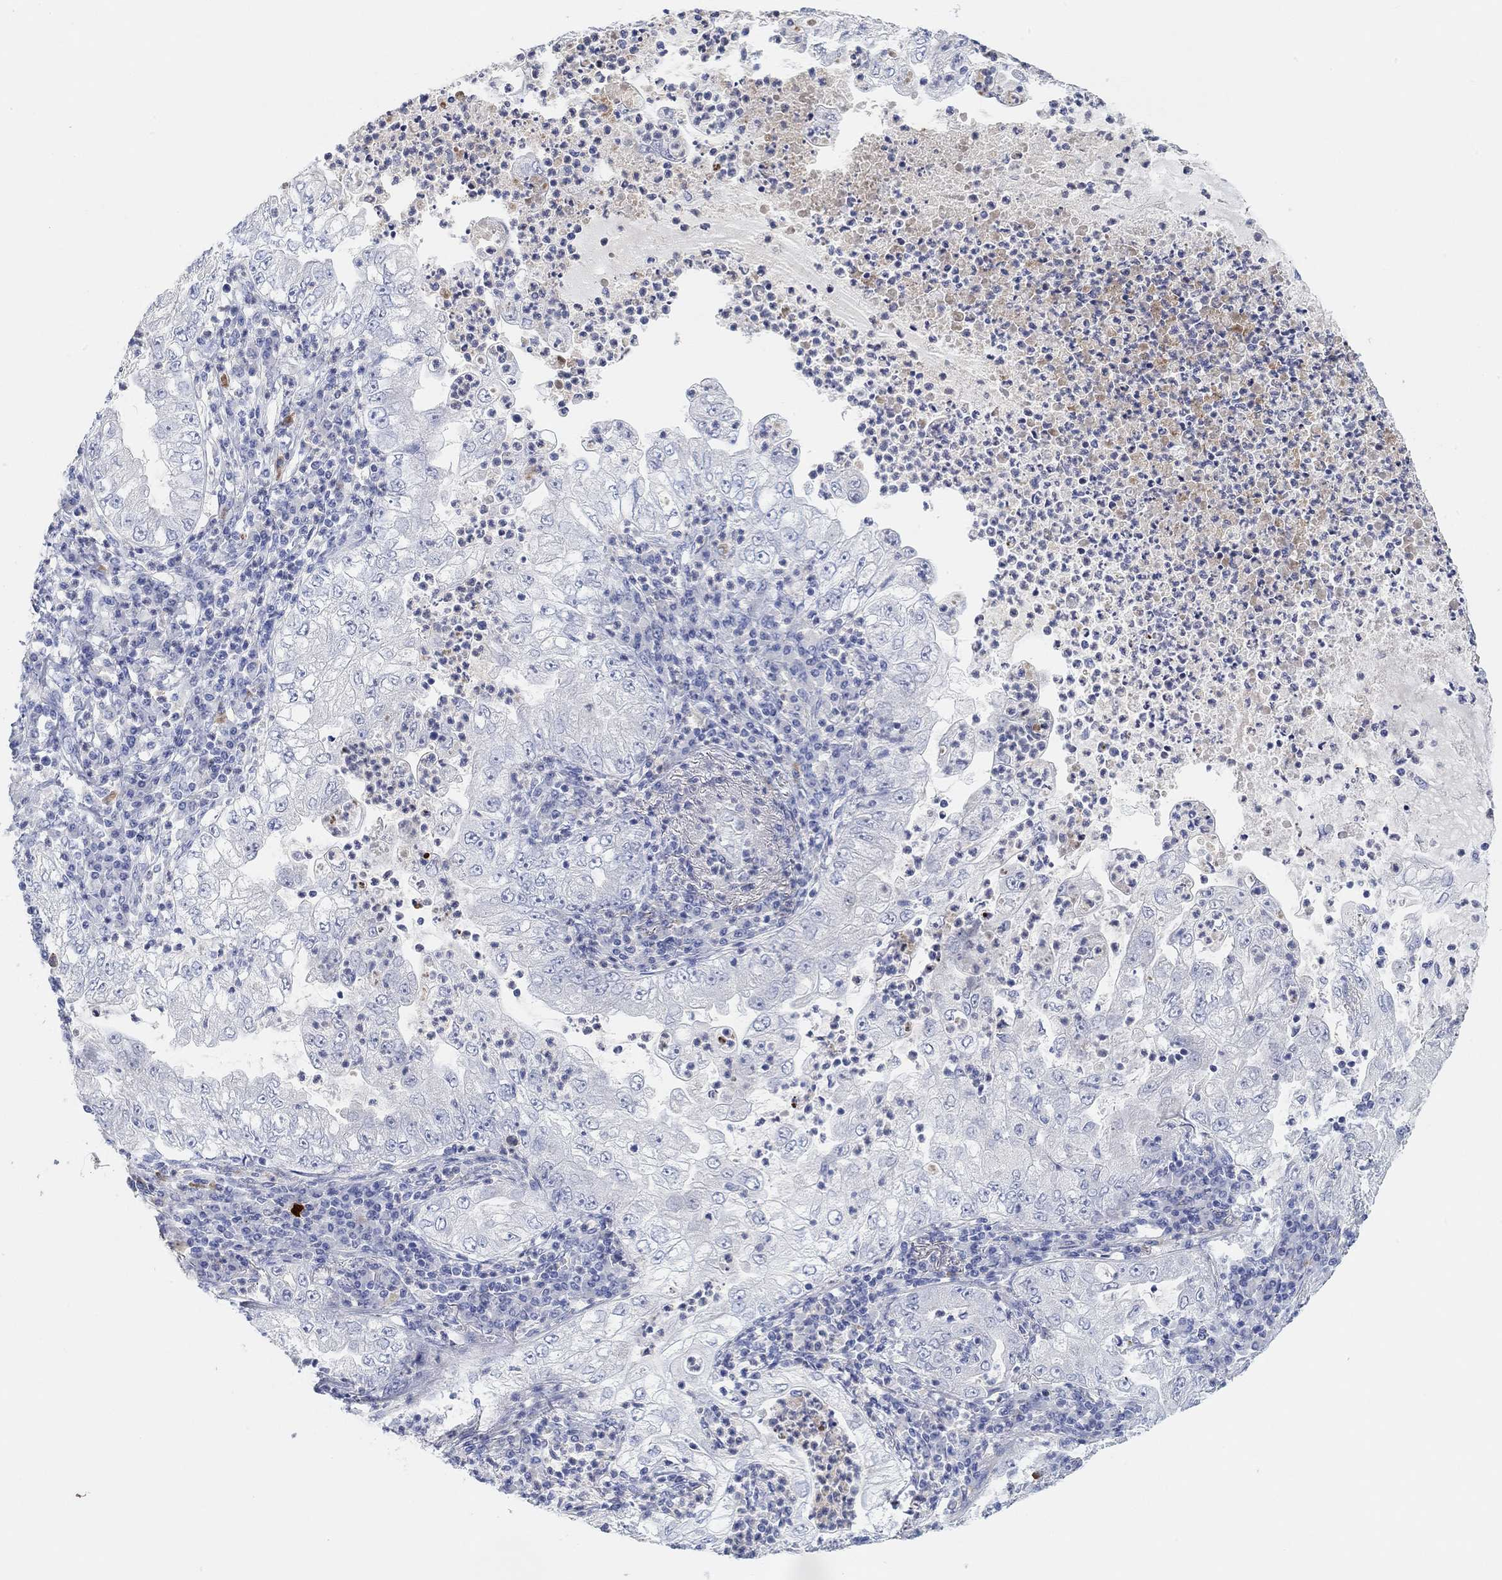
{"staining": {"intensity": "negative", "quantity": "none", "location": "none"}, "tissue": "lung cancer", "cell_type": "Tumor cells", "image_type": "cancer", "snomed": [{"axis": "morphology", "description": "Adenocarcinoma, NOS"}, {"axis": "topography", "description": "Lung"}], "caption": "High power microscopy histopathology image of an IHC photomicrograph of lung cancer (adenocarcinoma), revealing no significant staining in tumor cells. (Brightfield microscopy of DAB (3,3'-diaminobenzidine) IHC at high magnification).", "gene": "VAT1L", "patient": {"sex": "female", "age": 73}}